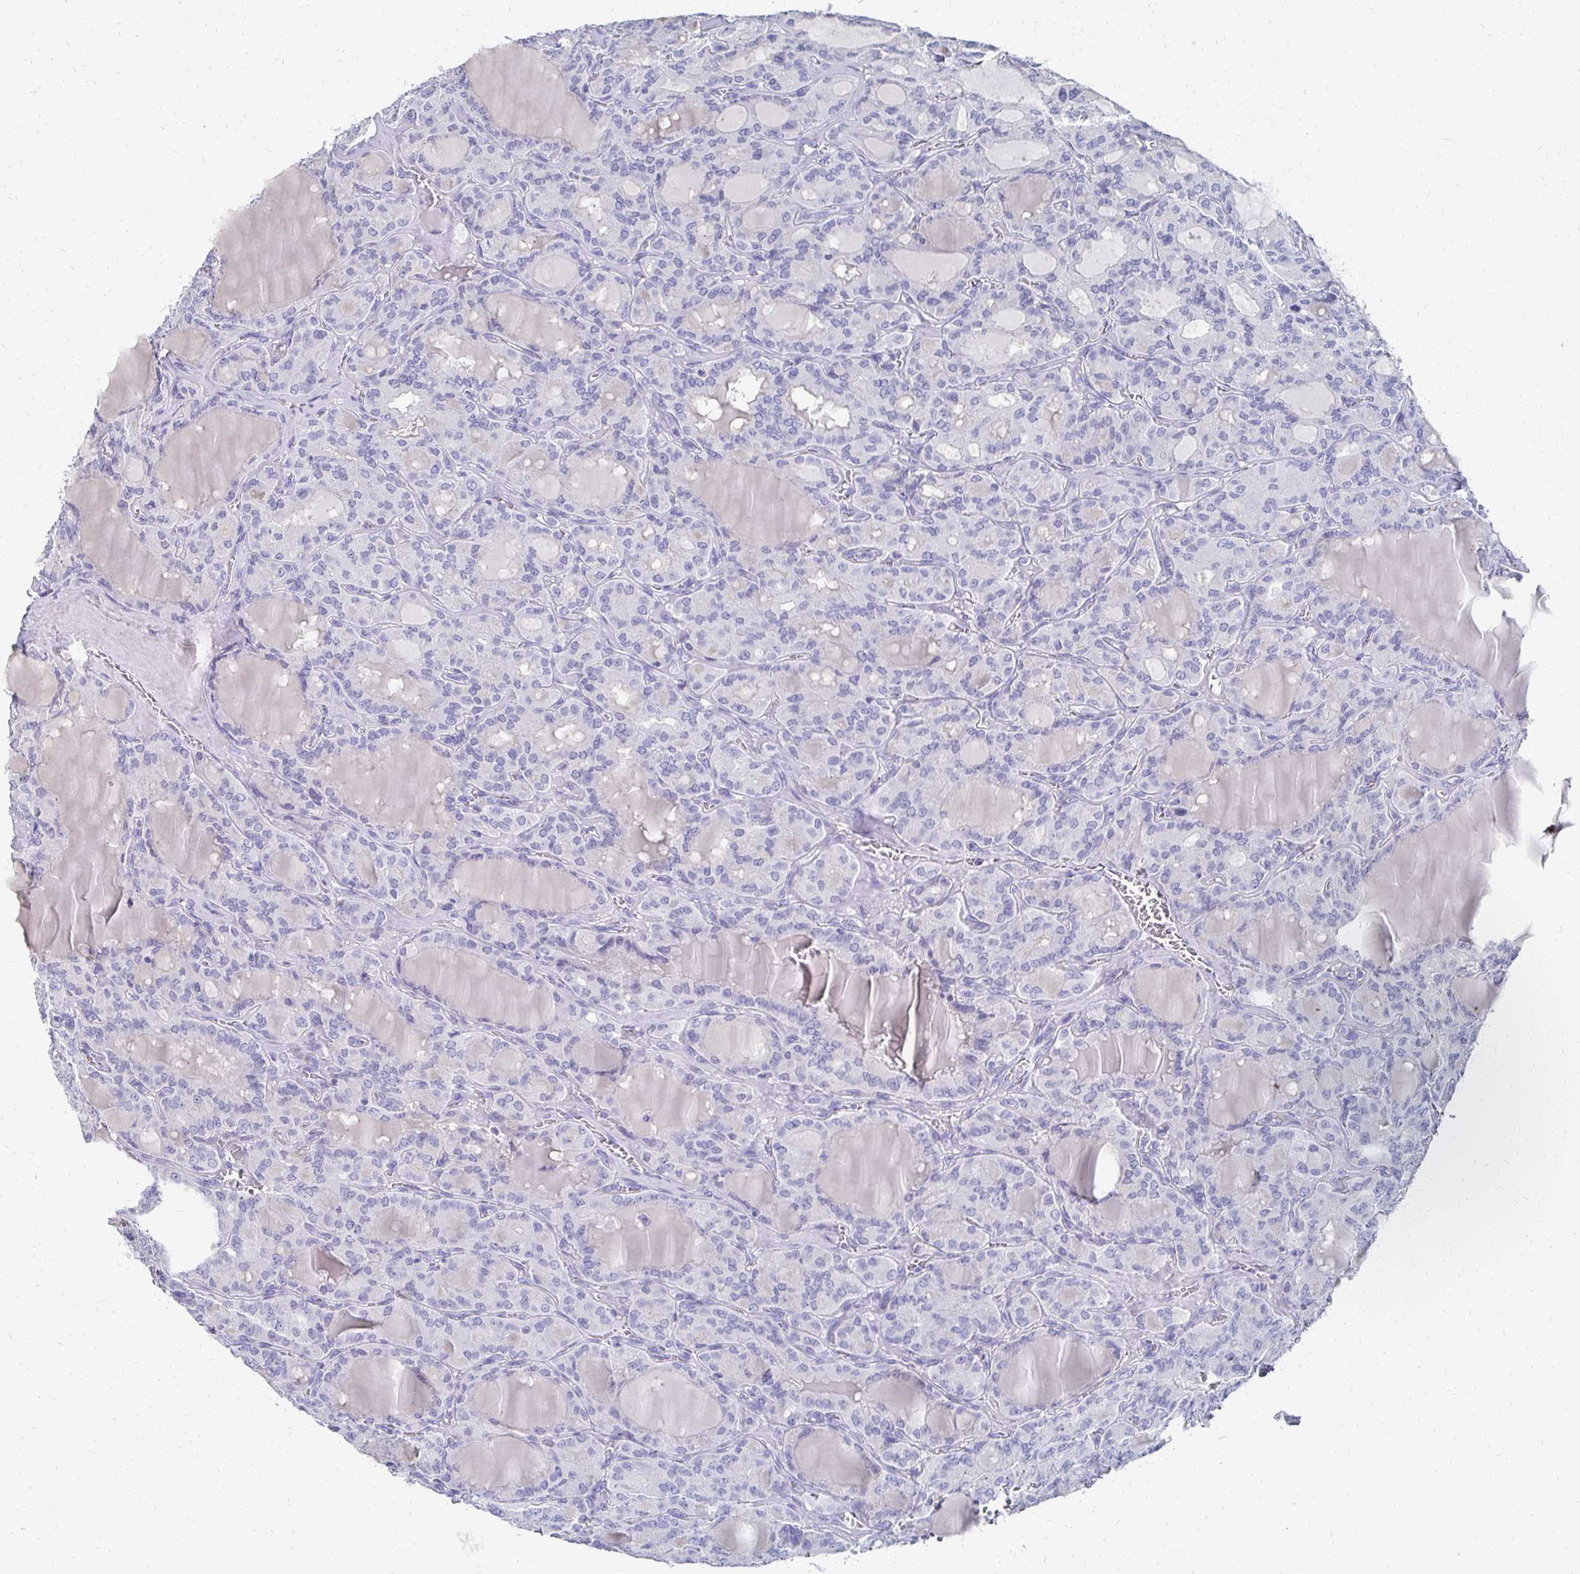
{"staining": {"intensity": "negative", "quantity": "none", "location": "none"}, "tissue": "thyroid cancer", "cell_type": "Tumor cells", "image_type": "cancer", "snomed": [{"axis": "morphology", "description": "Papillary adenocarcinoma, NOS"}, {"axis": "topography", "description": "Thyroid gland"}], "caption": "Immunohistochemistry (IHC) of thyroid papillary adenocarcinoma shows no positivity in tumor cells.", "gene": "SYCP3", "patient": {"sex": "male", "age": 87}}